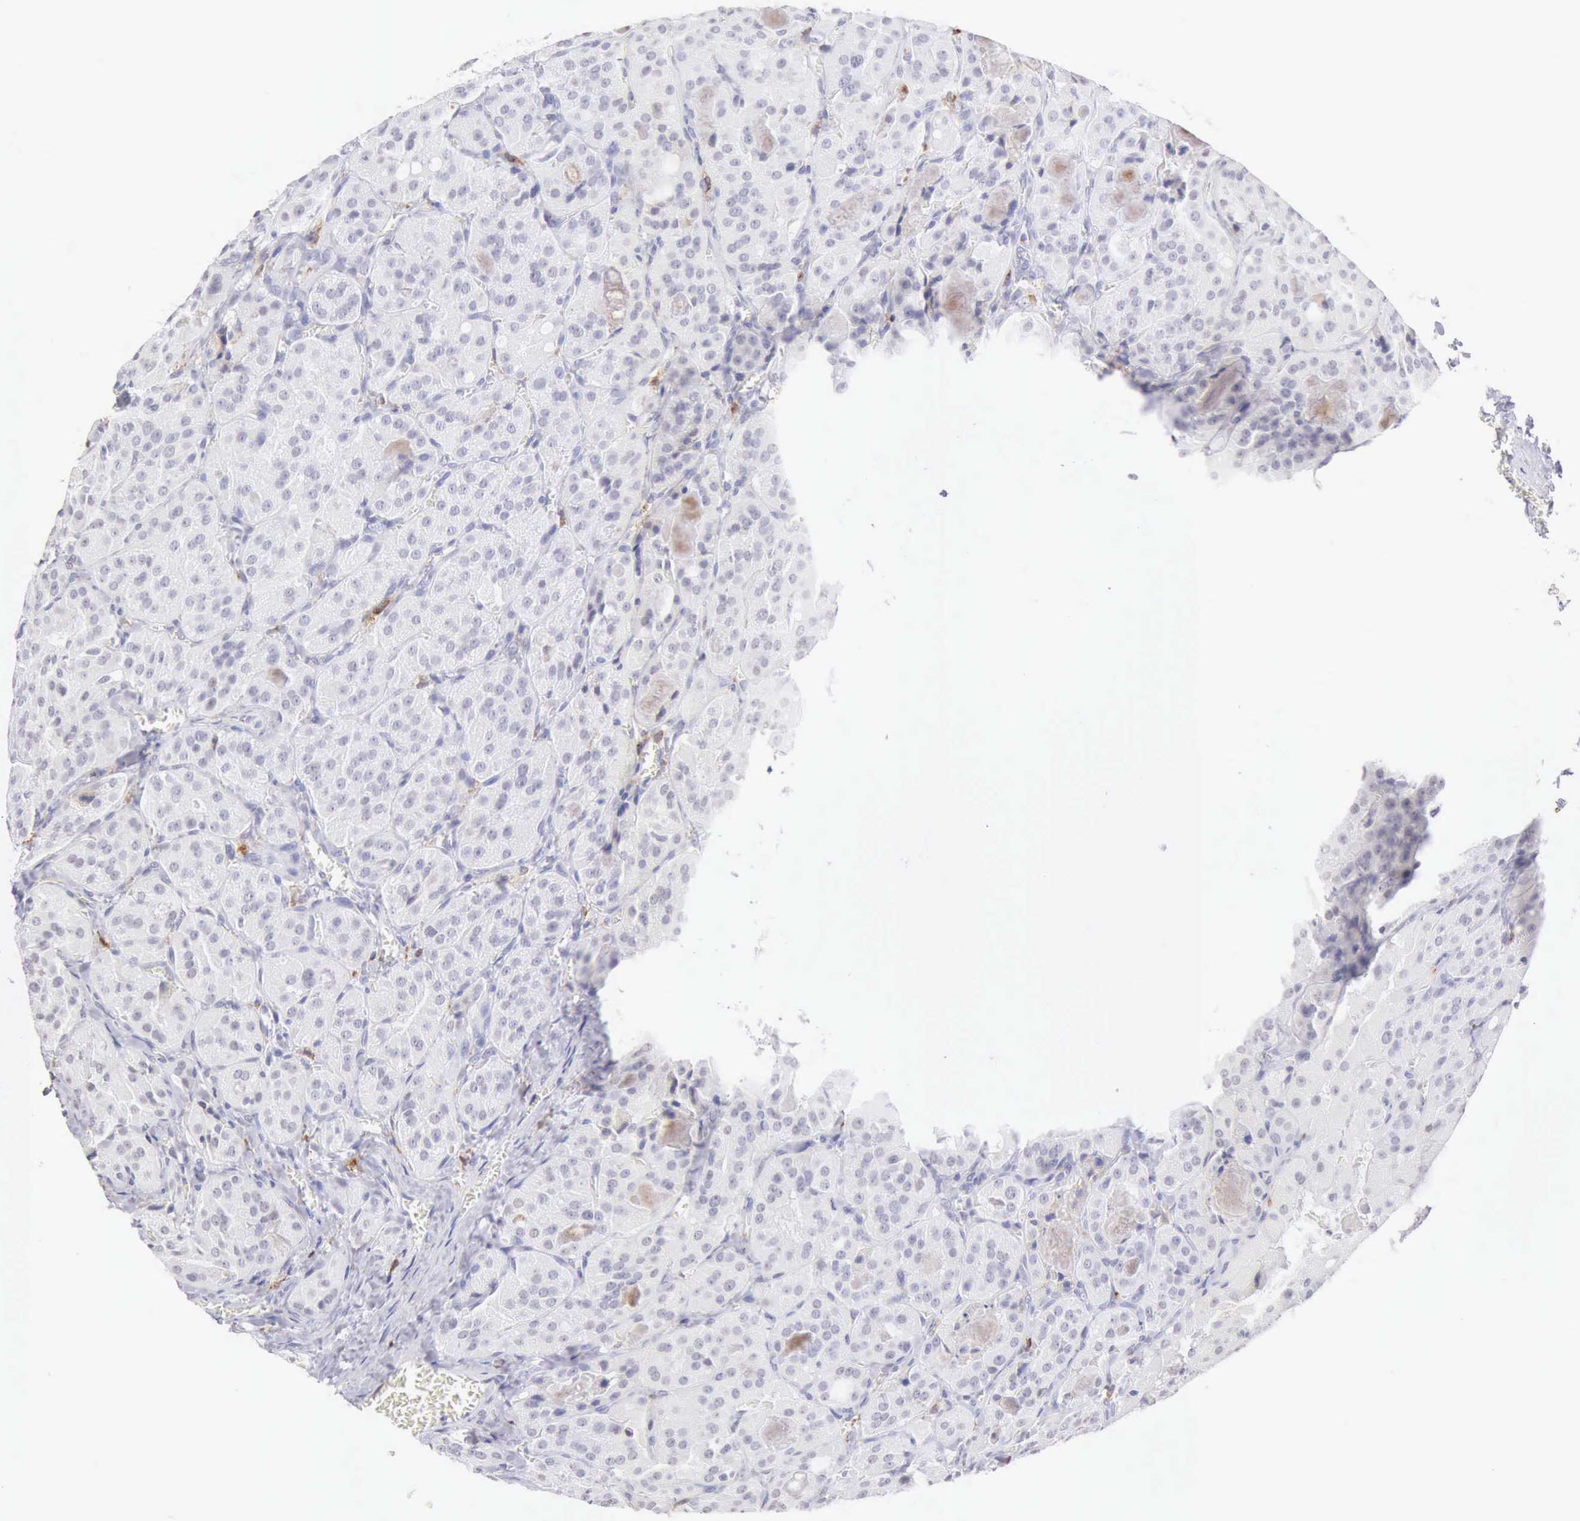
{"staining": {"intensity": "negative", "quantity": "none", "location": "none"}, "tissue": "thyroid cancer", "cell_type": "Tumor cells", "image_type": "cancer", "snomed": [{"axis": "morphology", "description": "Carcinoma, NOS"}, {"axis": "topography", "description": "Thyroid gland"}], "caption": "Immunohistochemistry (IHC) image of neoplastic tissue: human carcinoma (thyroid) stained with DAB exhibits no significant protein positivity in tumor cells.", "gene": "RNASE1", "patient": {"sex": "male", "age": 76}}